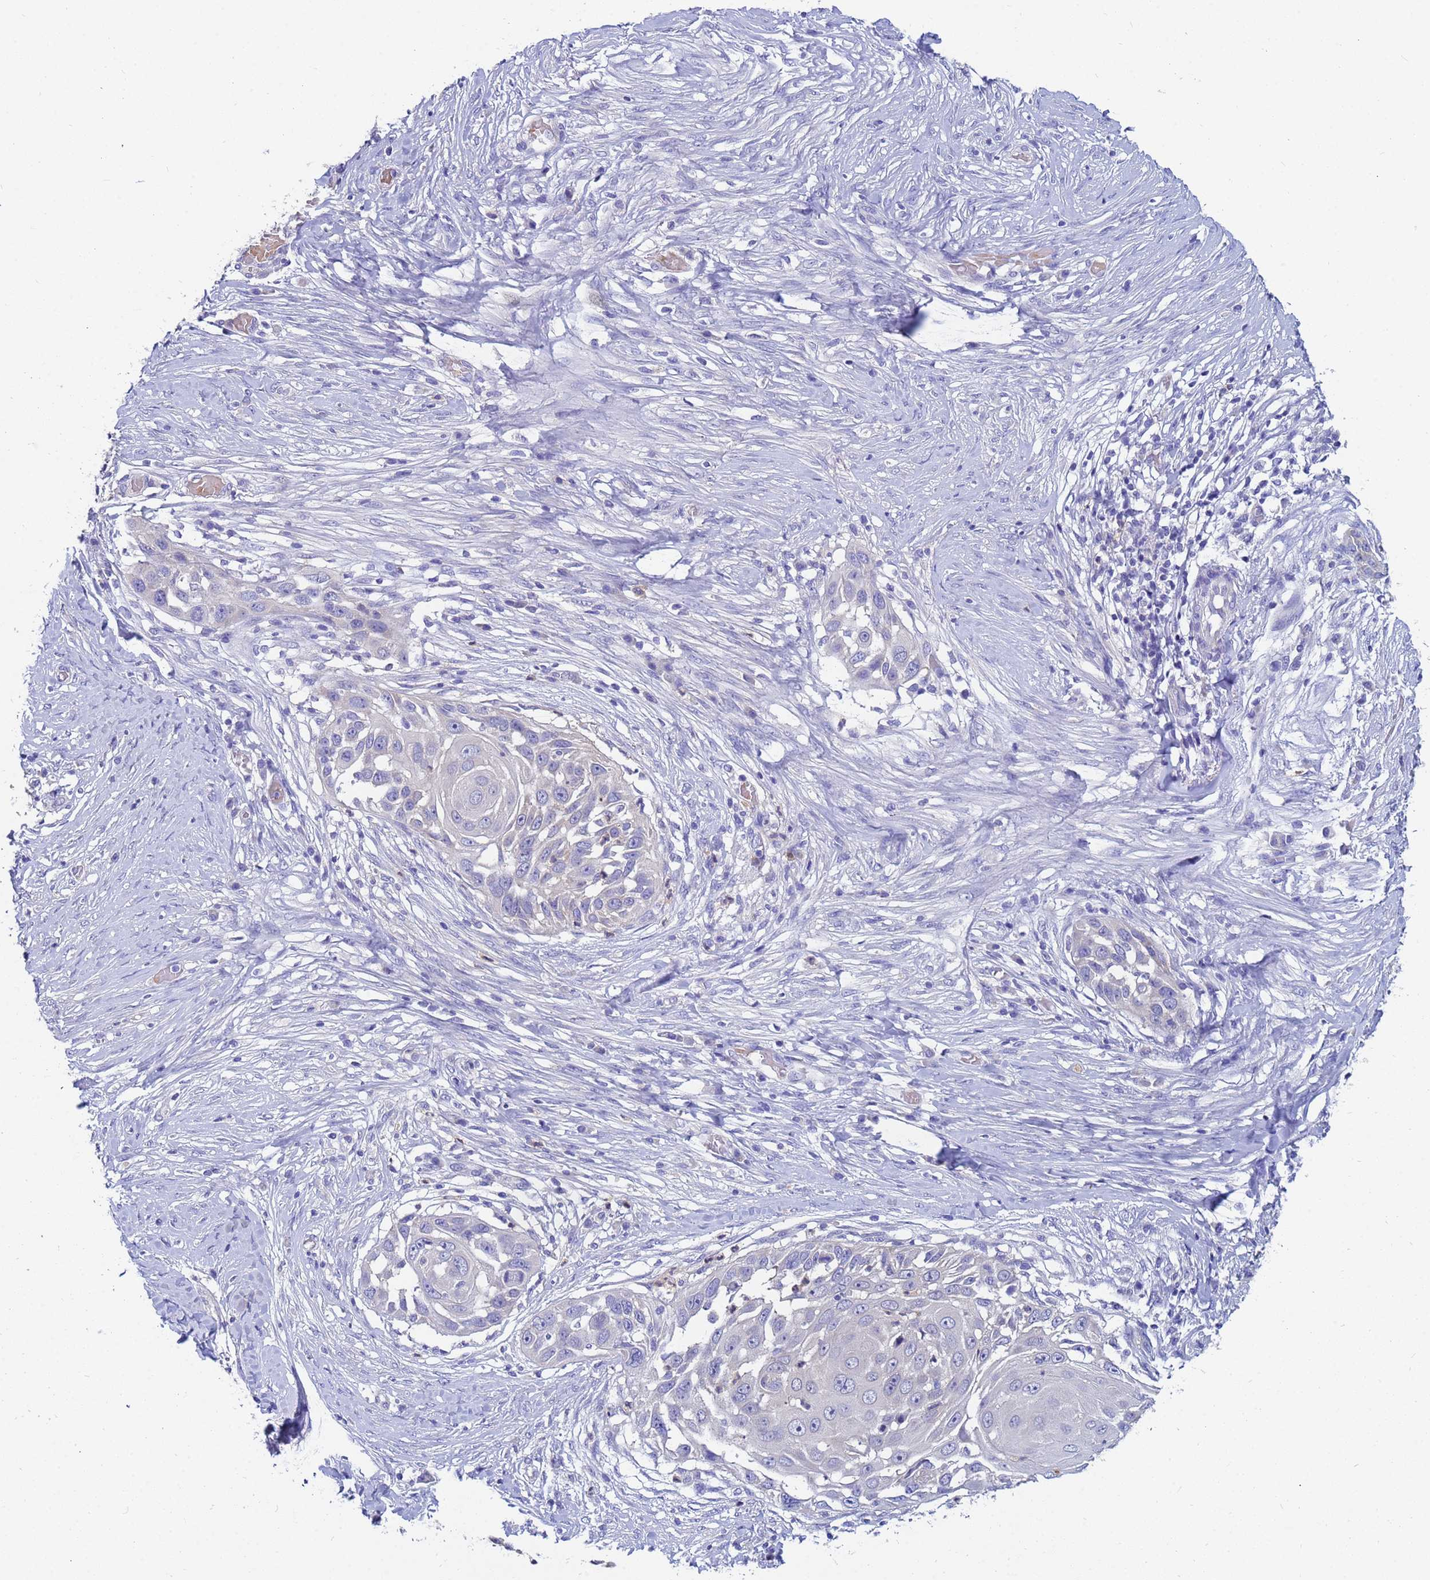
{"staining": {"intensity": "negative", "quantity": "none", "location": "none"}, "tissue": "skin cancer", "cell_type": "Tumor cells", "image_type": "cancer", "snomed": [{"axis": "morphology", "description": "Squamous cell carcinoma, NOS"}, {"axis": "topography", "description": "Skin"}], "caption": "The IHC image has no significant staining in tumor cells of skin squamous cell carcinoma tissue.", "gene": "TTLL11", "patient": {"sex": "female", "age": 44}}